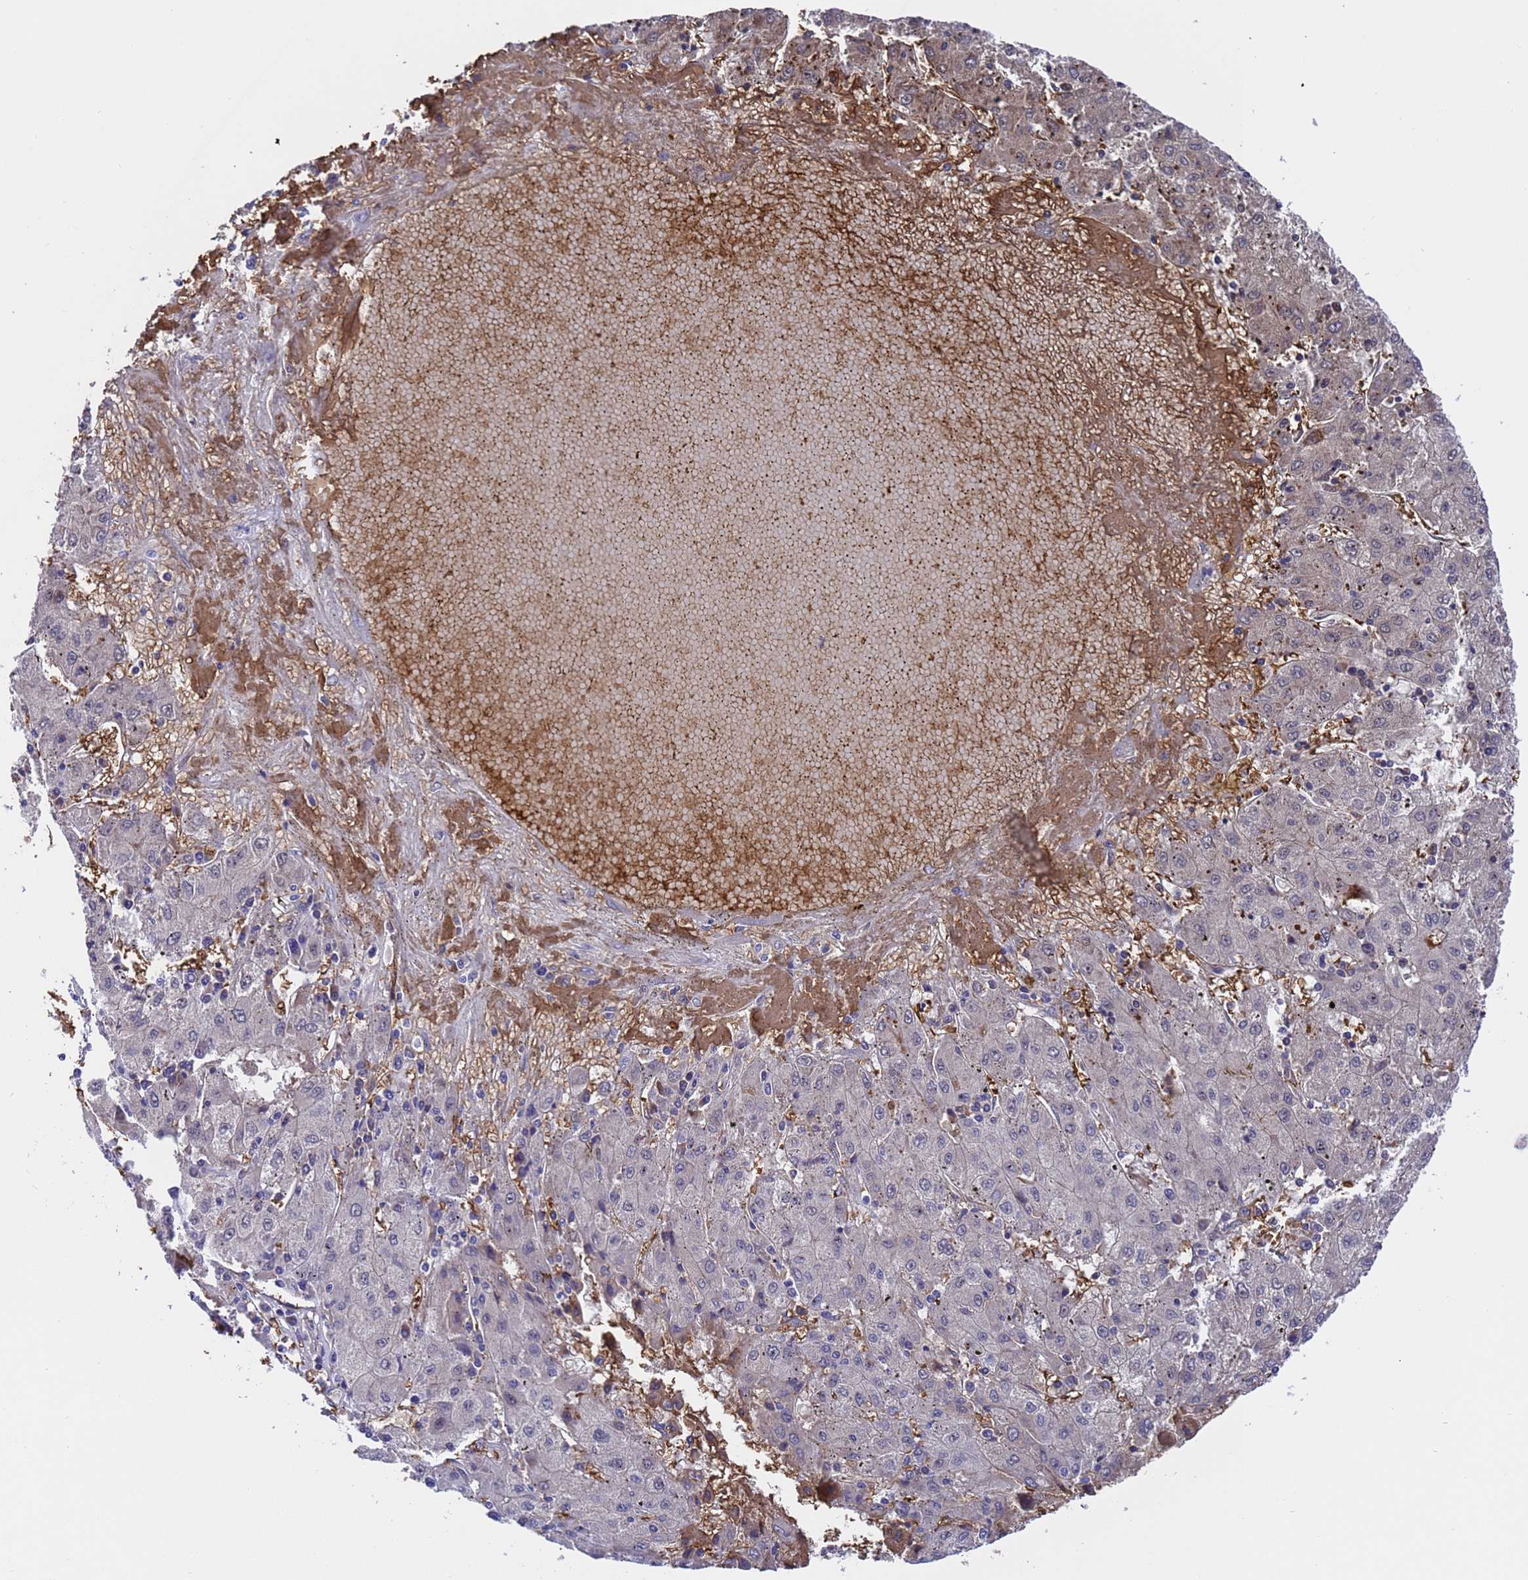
{"staining": {"intensity": "weak", "quantity": "<25%", "location": "cytoplasmic/membranous"}, "tissue": "liver cancer", "cell_type": "Tumor cells", "image_type": "cancer", "snomed": [{"axis": "morphology", "description": "Carcinoma, Hepatocellular, NOS"}, {"axis": "topography", "description": "Liver"}], "caption": "The photomicrograph reveals no significant positivity in tumor cells of liver cancer.", "gene": "ELP6", "patient": {"sex": "male", "age": 72}}